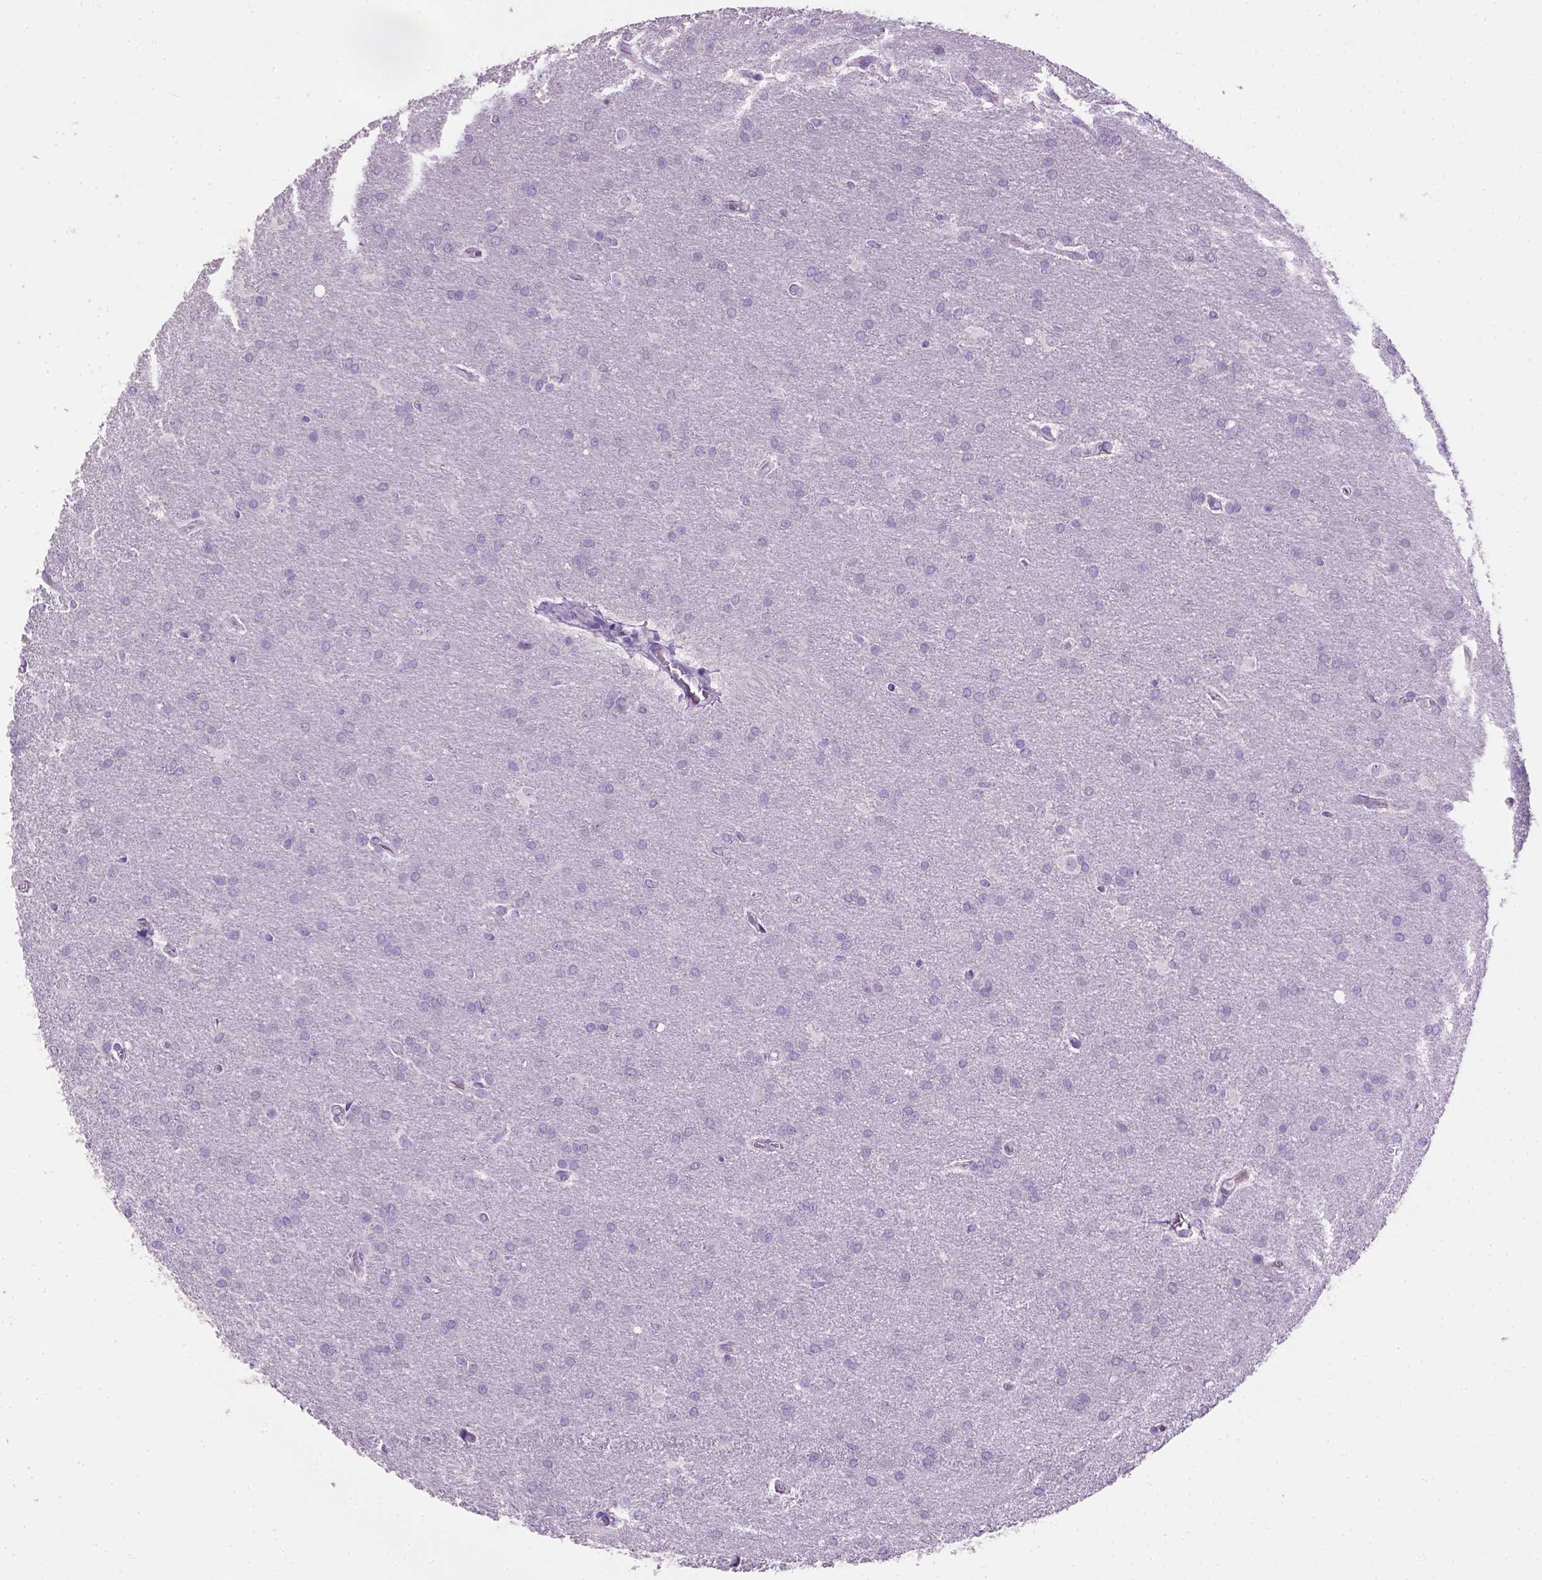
{"staining": {"intensity": "negative", "quantity": "none", "location": "none"}, "tissue": "glioma", "cell_type": "Tumor cells", "image_type": "cancer", "snomed": [{"axis": "morphology", "description": "Glioma, malignant, Low grade"}, {"axis": "topography", "description": "Brain"}], "caption": "Immunohistochemical staining of human malignant glioma (low-grade) demonstrates no significant positivity in tumor cells.", "gene": "CYP24A1", "patient": {"sex": "female", "age": 32}}